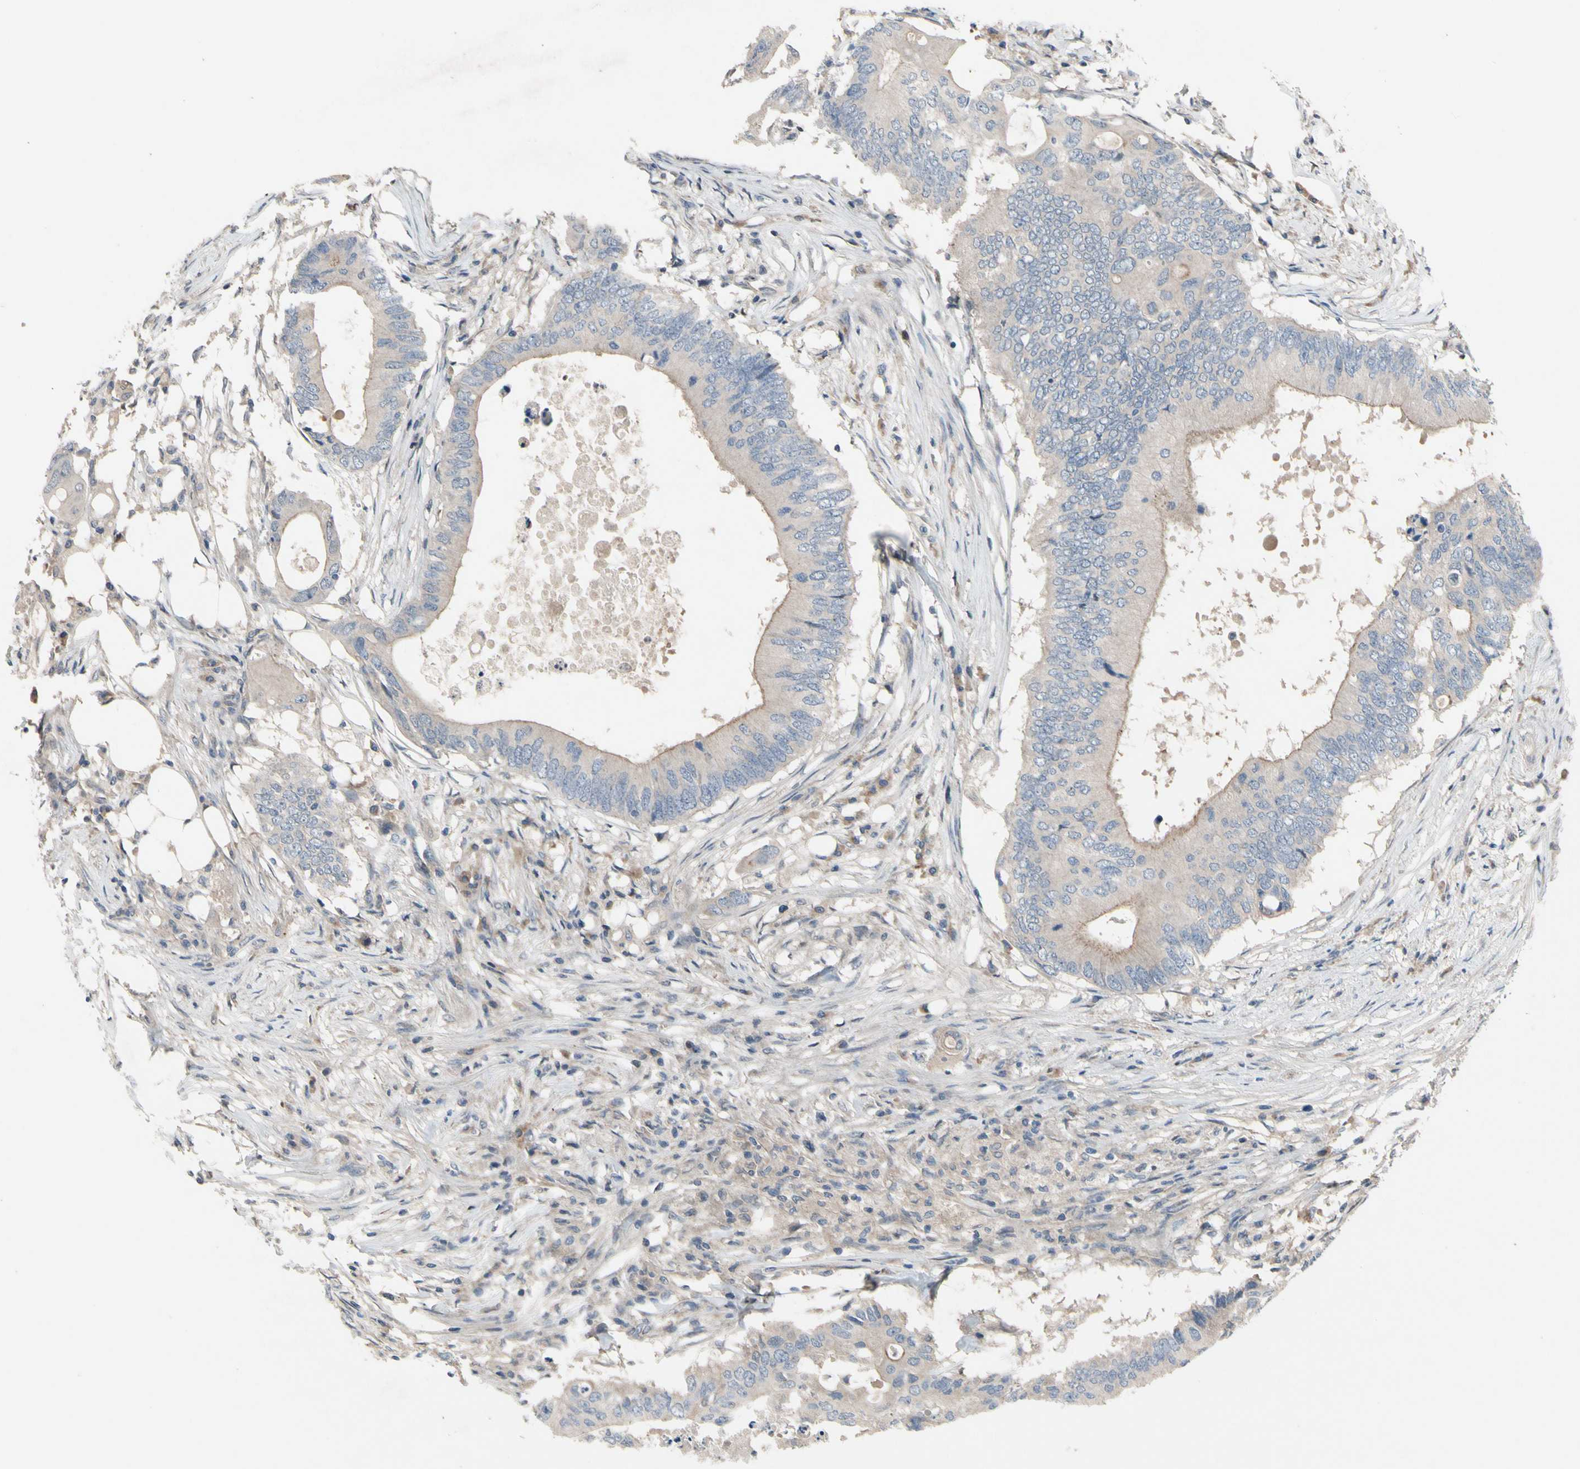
{"staining": {"intensity": "weak", "quantity": "25%-75%", "location": "cytoplasmic/membranous"}, "tissue": "colorectal cancer", "cell_type": "Tumor cells", "image_type": "cancer", "snomed": [{"axis": "morphology", "description": "Adenocarcinoma, NOS"}, {"axis": "topography", "description": "Colon"}], "caption": "Immunohistochemistry (IHC) micrograph of neoplastic tissue: colorectal cancer stained using immunohistochemistry exhibits low levels of weak protein expression localized specifically in the cytoplasmic/membranous of tumor cells, appearing as a cytoplasmic/membranous brown color.", "gene": "ICAM5", "patient": {"sex": "male", "age": 71}}